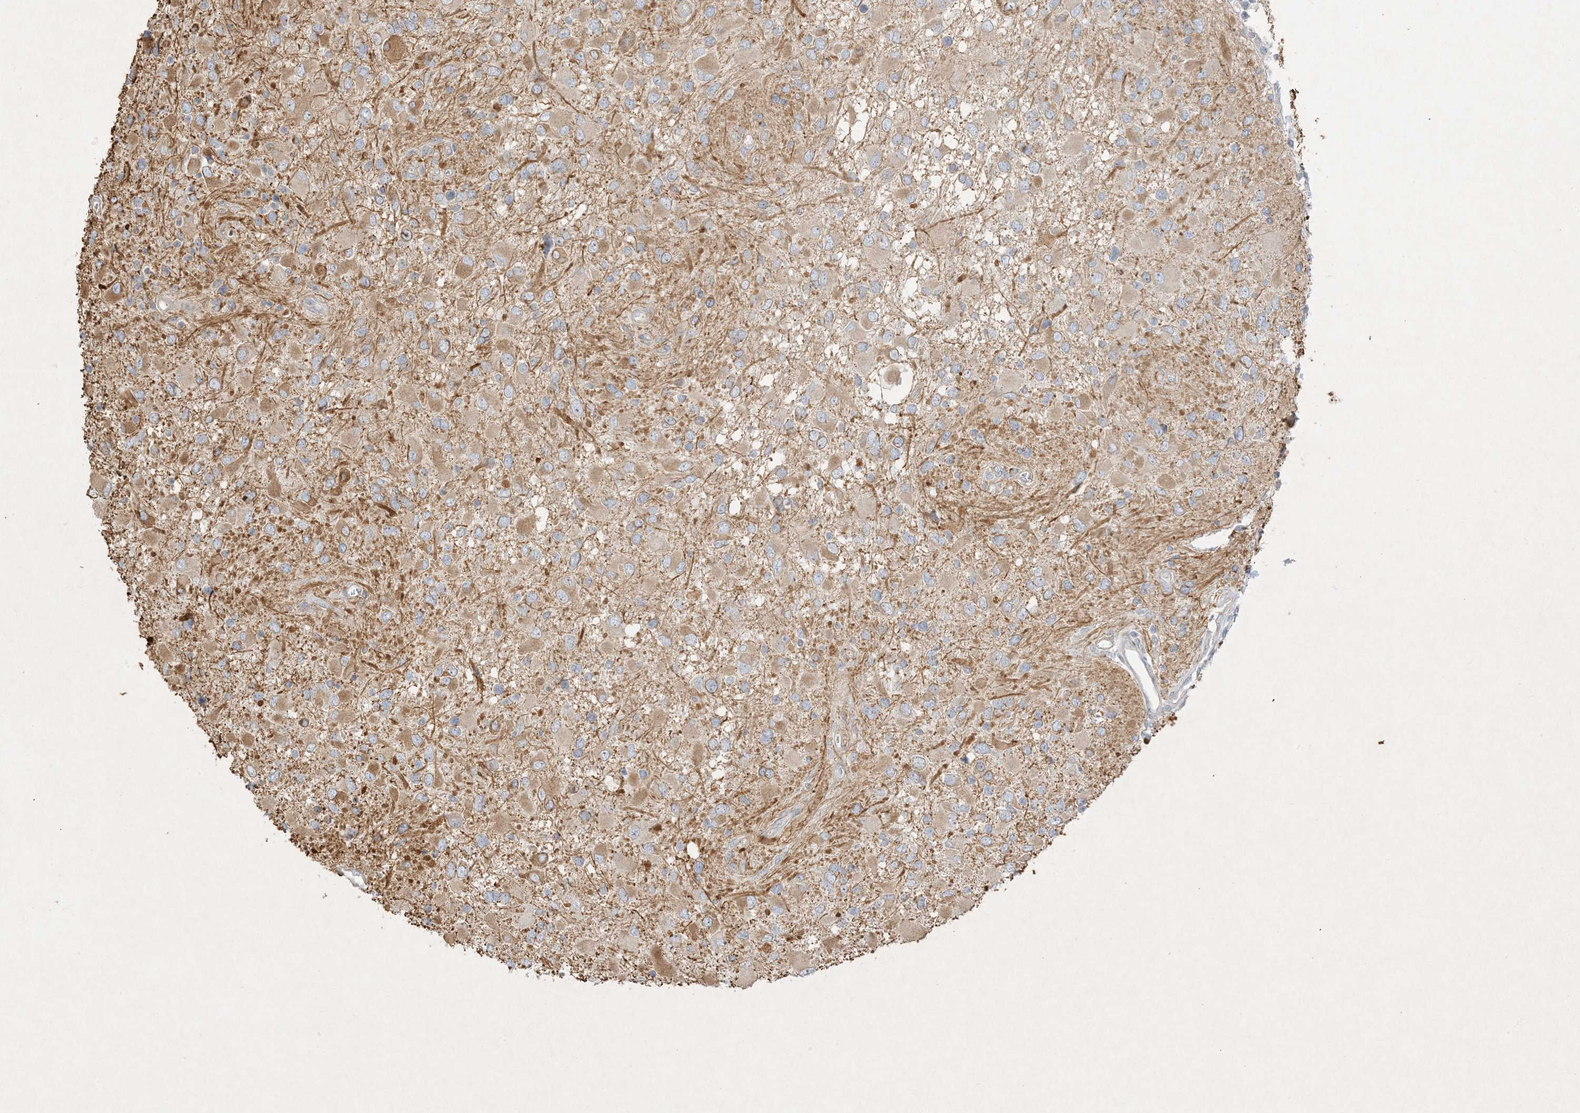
{"staining": {"intensity": "moderate", "quantity": "25%-75%", "location": "cytoplasmic/membranous"}, "tissue": "glioma", "cell_type": "Tumor cells", "image_type": "cancer", "snomed": [{"axis": "morphology", "description": "Glioma, malignant, High grade"}, {"axis": "topography", "description": "Brain"}], "caption": "Moderate cytoplasmic/membranous staining is seen in about 25%-75% of tumor cells in glioma.", "gene": "ETAA1", "patient": {"sex": "male", "age": 53}}